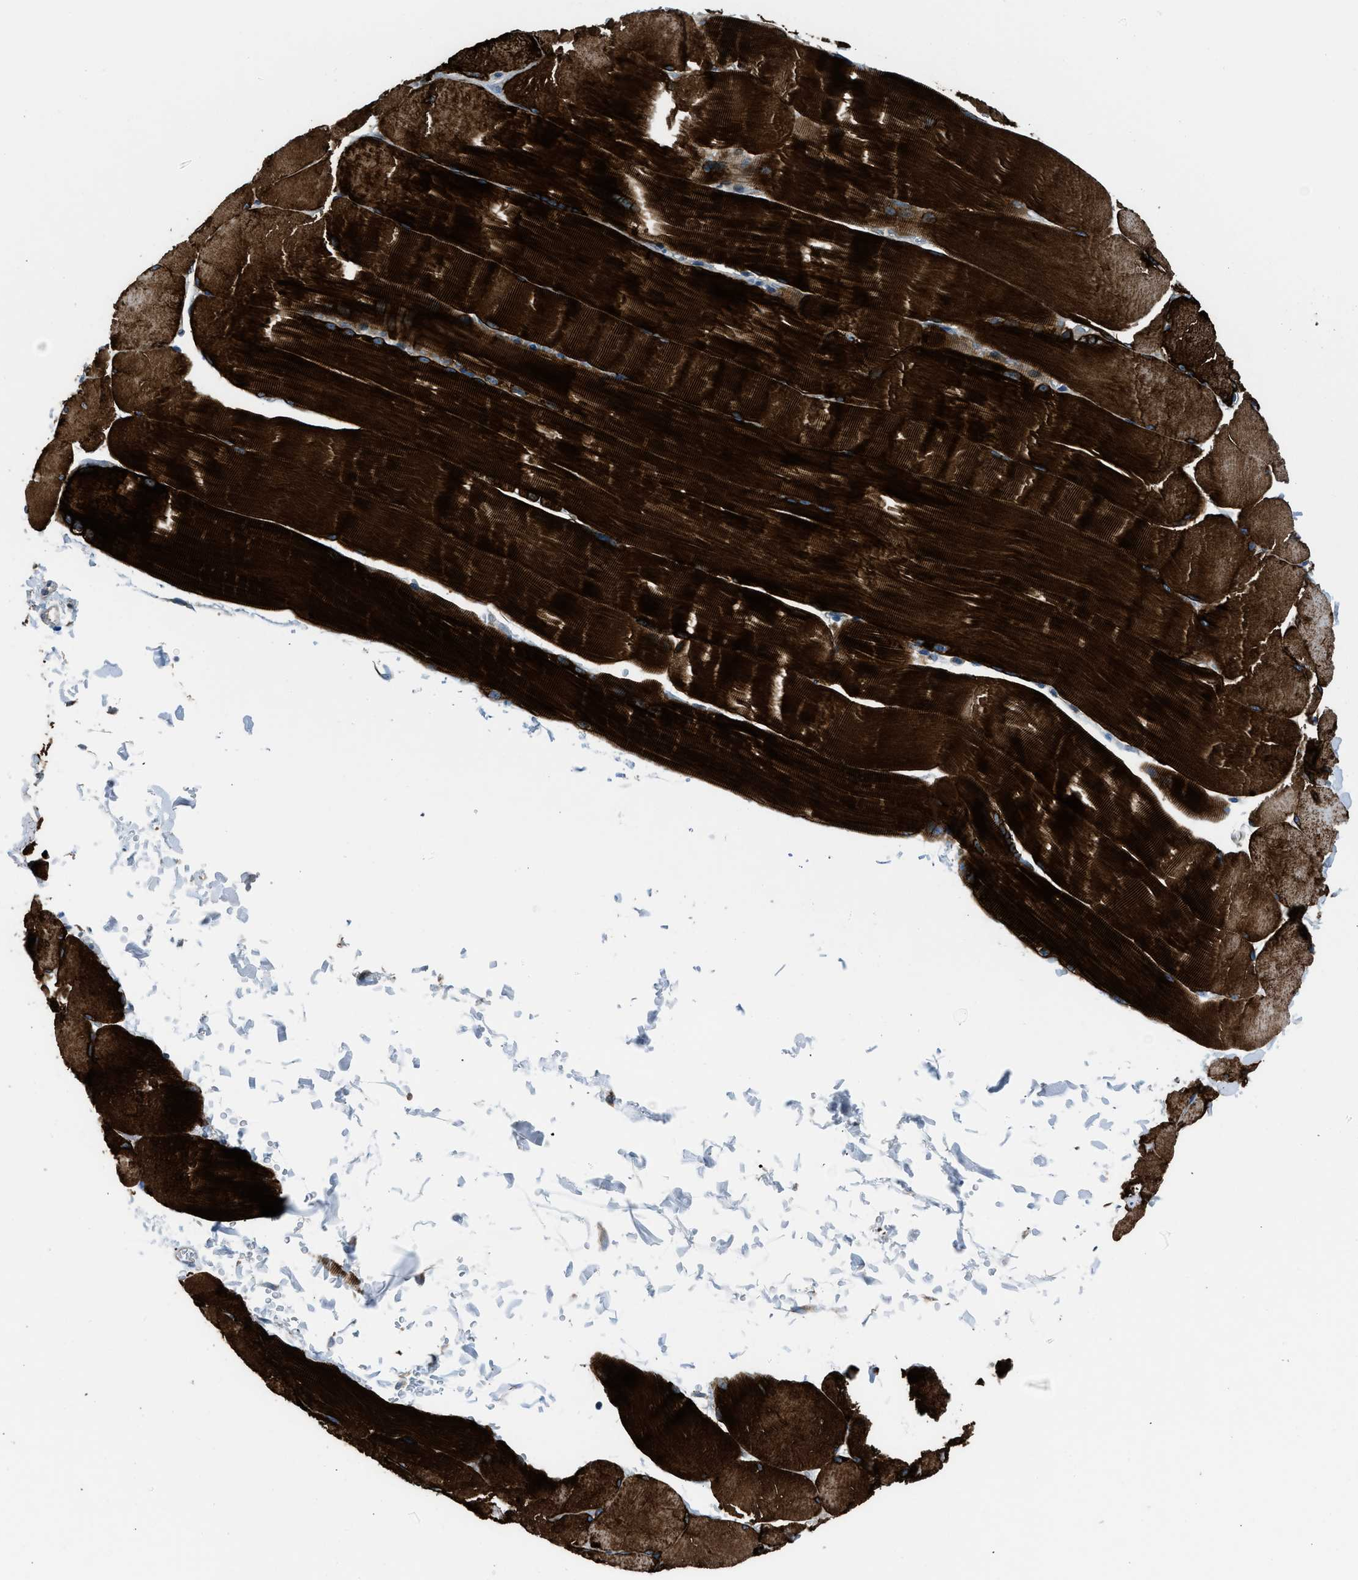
{"staining": {"intensity": "strong", "quantity": ">75%", "location": "cytoplasmic/membranous"}, "tissue": "skeletal muscle", "cell_type": "Myocytes", "image_type": "normal", "snomed": [{"axis": "morphology", "description": "Normal tissue, NOS"}, {"axis": "topography", "description": "Skin"}, {"axis": "topography", "description": "Skeletal muscle"}], "caption": "Strong cytoplasmic/membranous protein positivity is identified in approximately >75% of myocytes in skeletal muscle.", "gene": "LMBR1", "patient": {"sex": "male", "age": 83}}